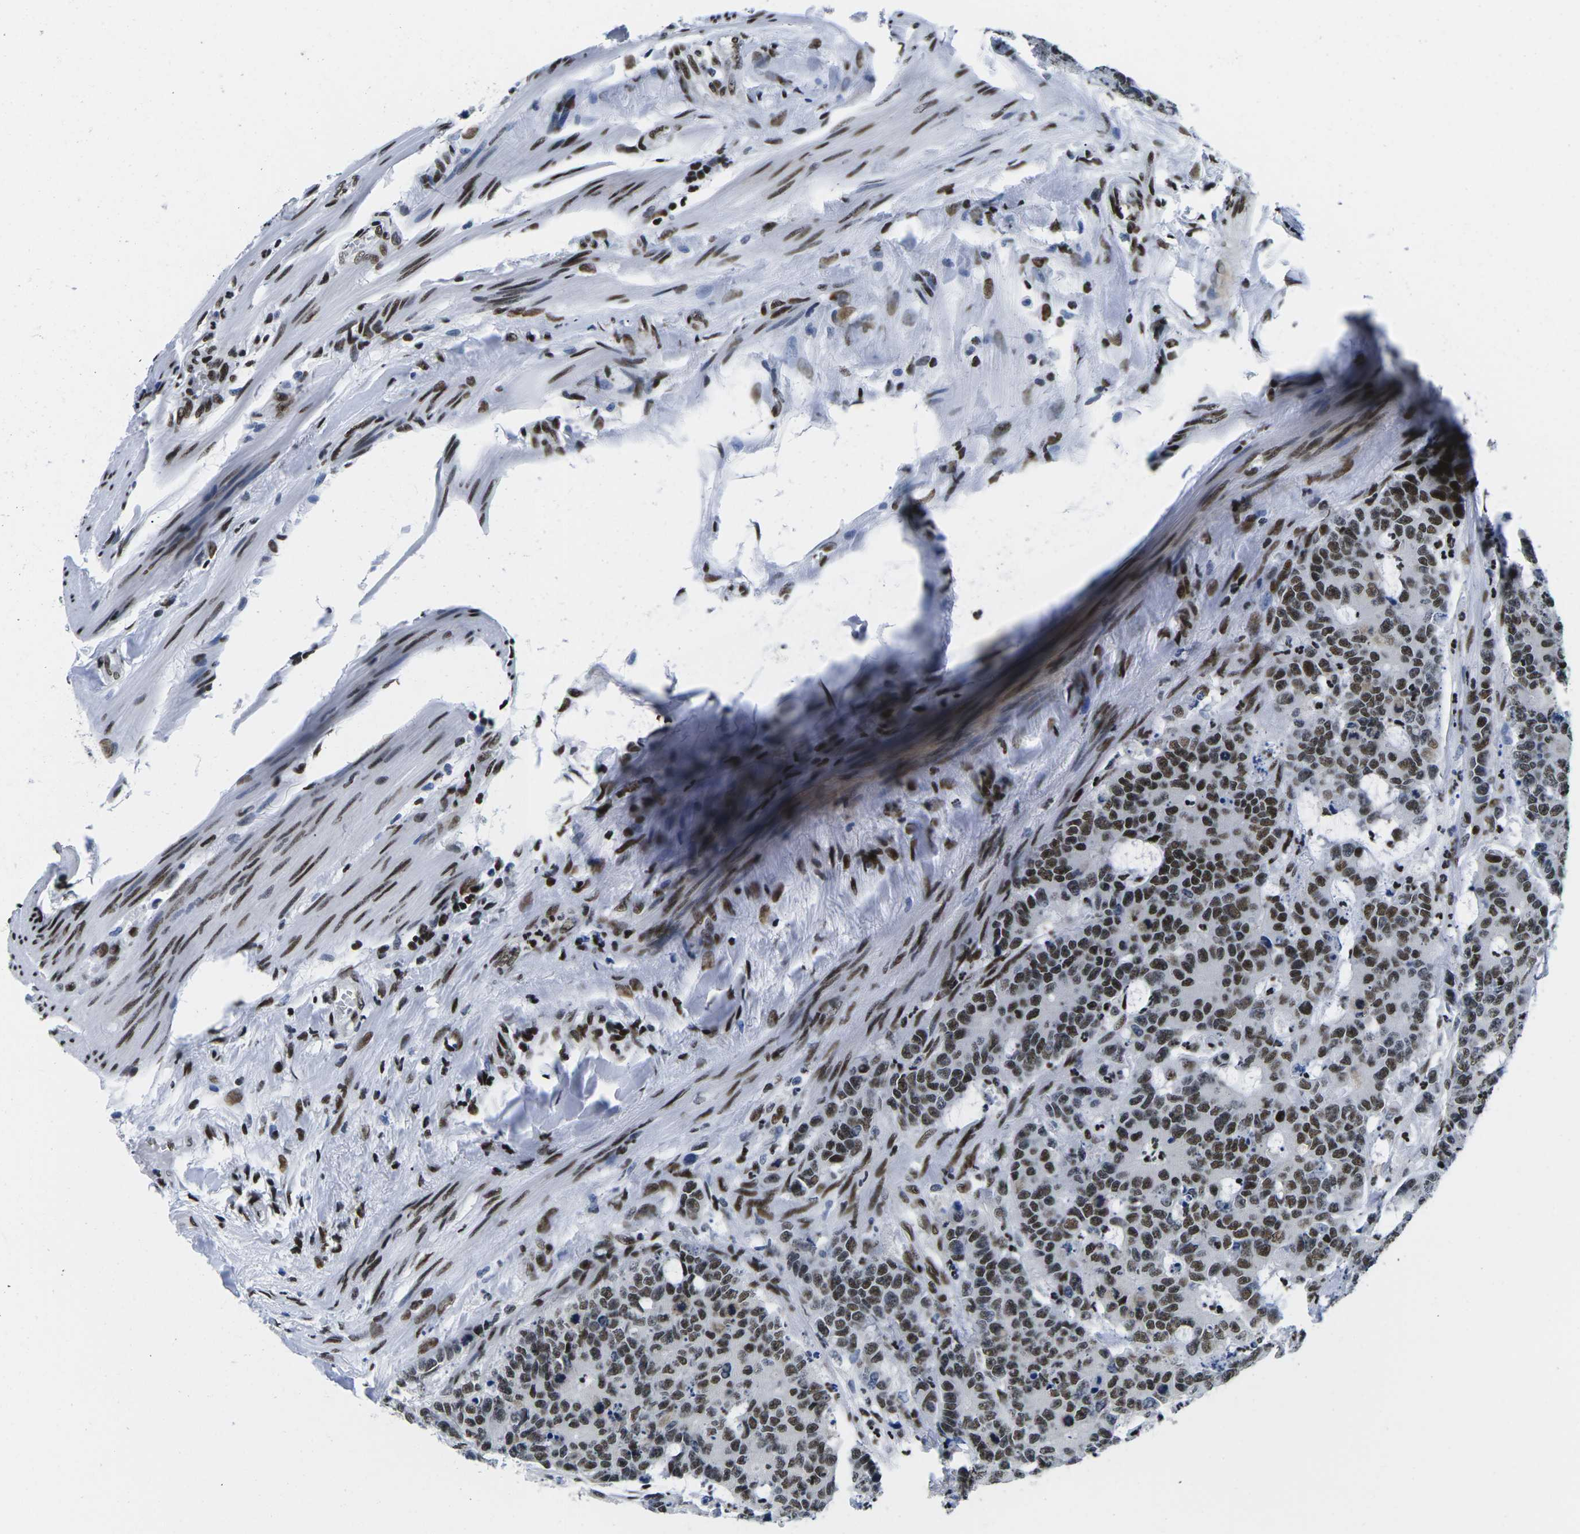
{"staining": {"intensity": "moderate", "quantity": ">75%", "location": "nuclear"}, "tissue": "colorectal cancer", "cell_type": "Tumor cells", "image_type": "cancer", "snomed": [{"axis": "morphology", "description": "Adenocarcinoma, NOS"}, {"axis": "topography", "description": "Colon"}], "caption": "Adenocarcinoma (colorectal) tissue exhibits moderate nuclear staining in about >75% of tumor cells, visualized by immunohistochemistry.", "gene": "ATF1", "patient": {"sex": "female", "age": 86}}